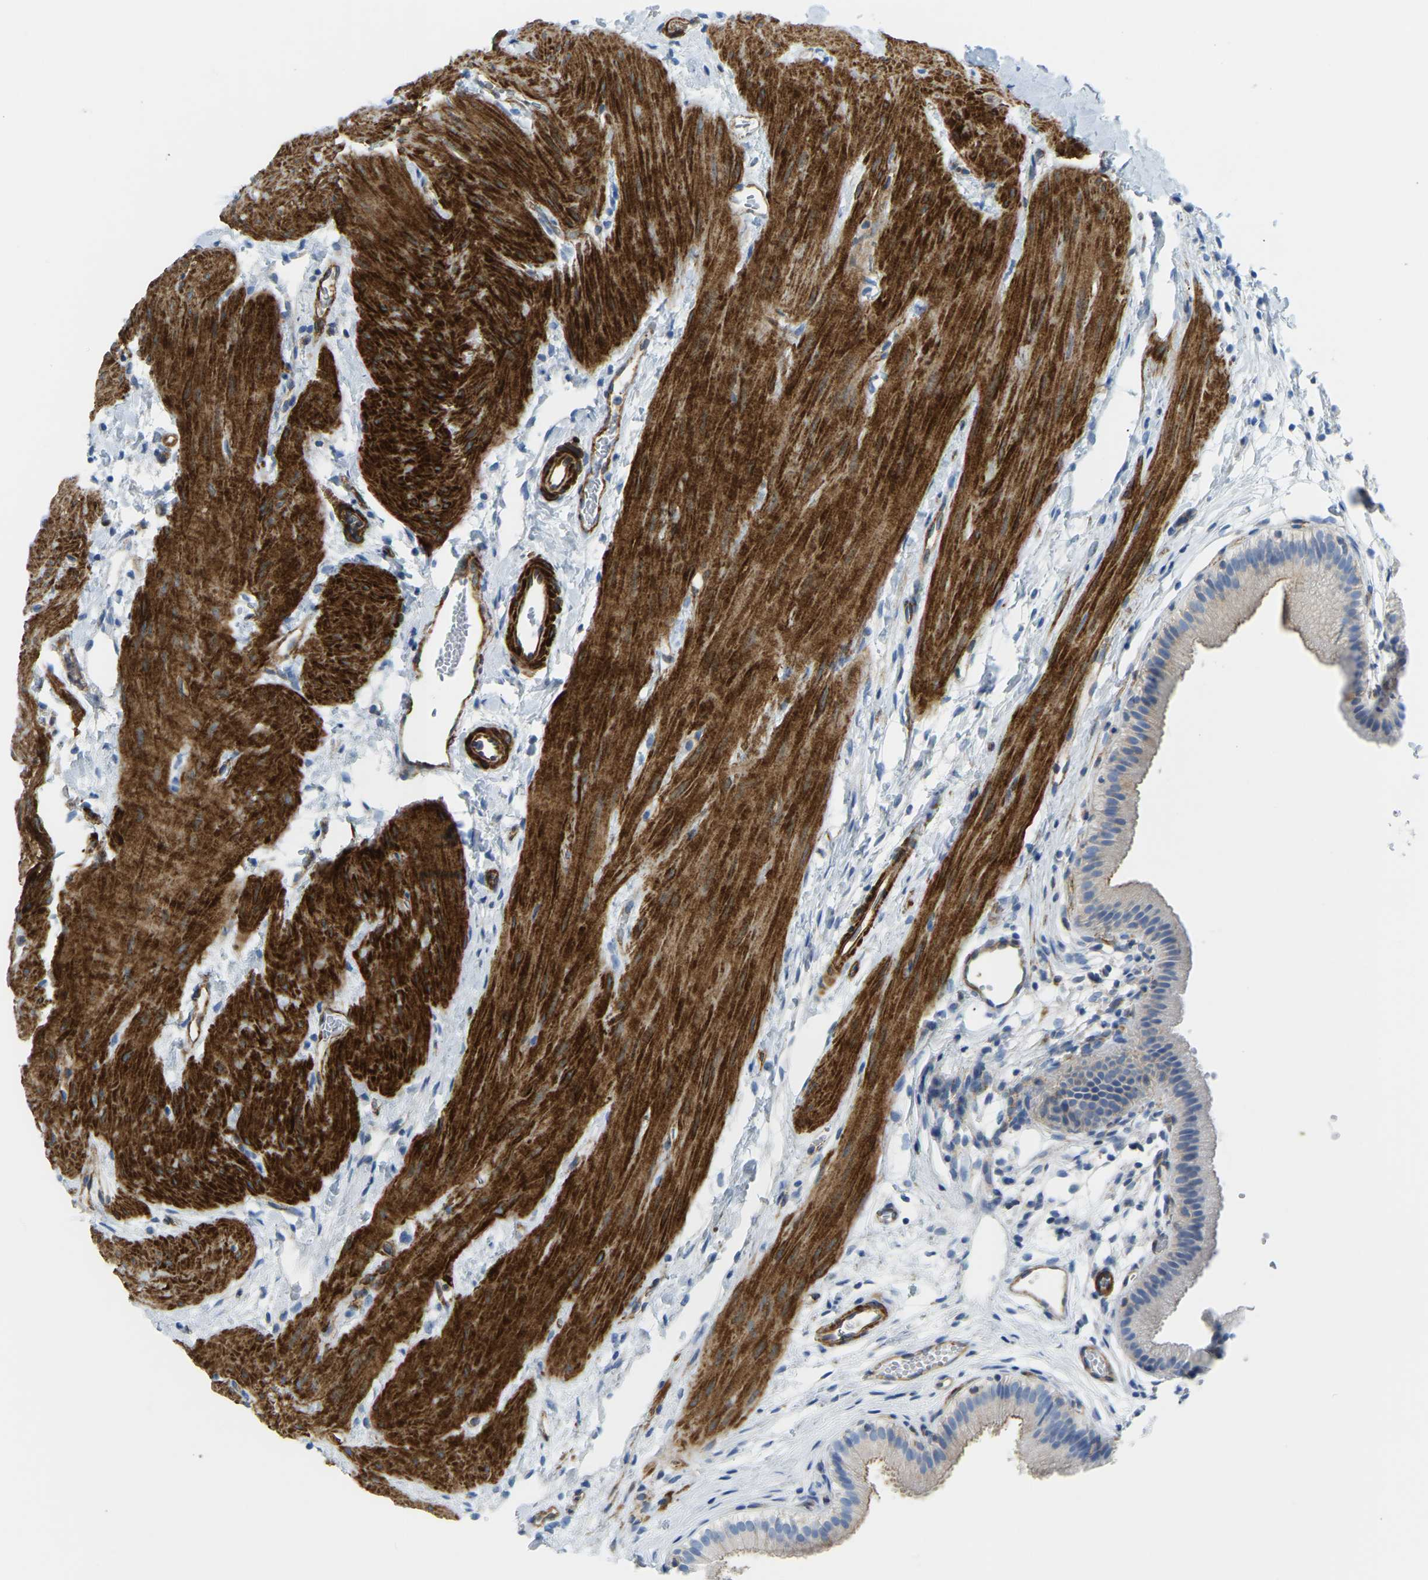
{"staining": {"intensity": "weak", "quantity": "<25%", "location": "cytoplasmic/membranous"}, "tissue": "gallbladder", "cell_type": "Glandular cells", "image_type": "normal", "snomed": [{"axis": "morphology", "description": "Normal tissue, NOS"}, {"axis": "topography", "description": "Gallbladder"}], "caption": "DAB immunohistochemical staining of benign human gallbladder displays no significant positivity in glandular cells.", "gene": "MYL3", "patient": {"sex": "female", "age": 26}}